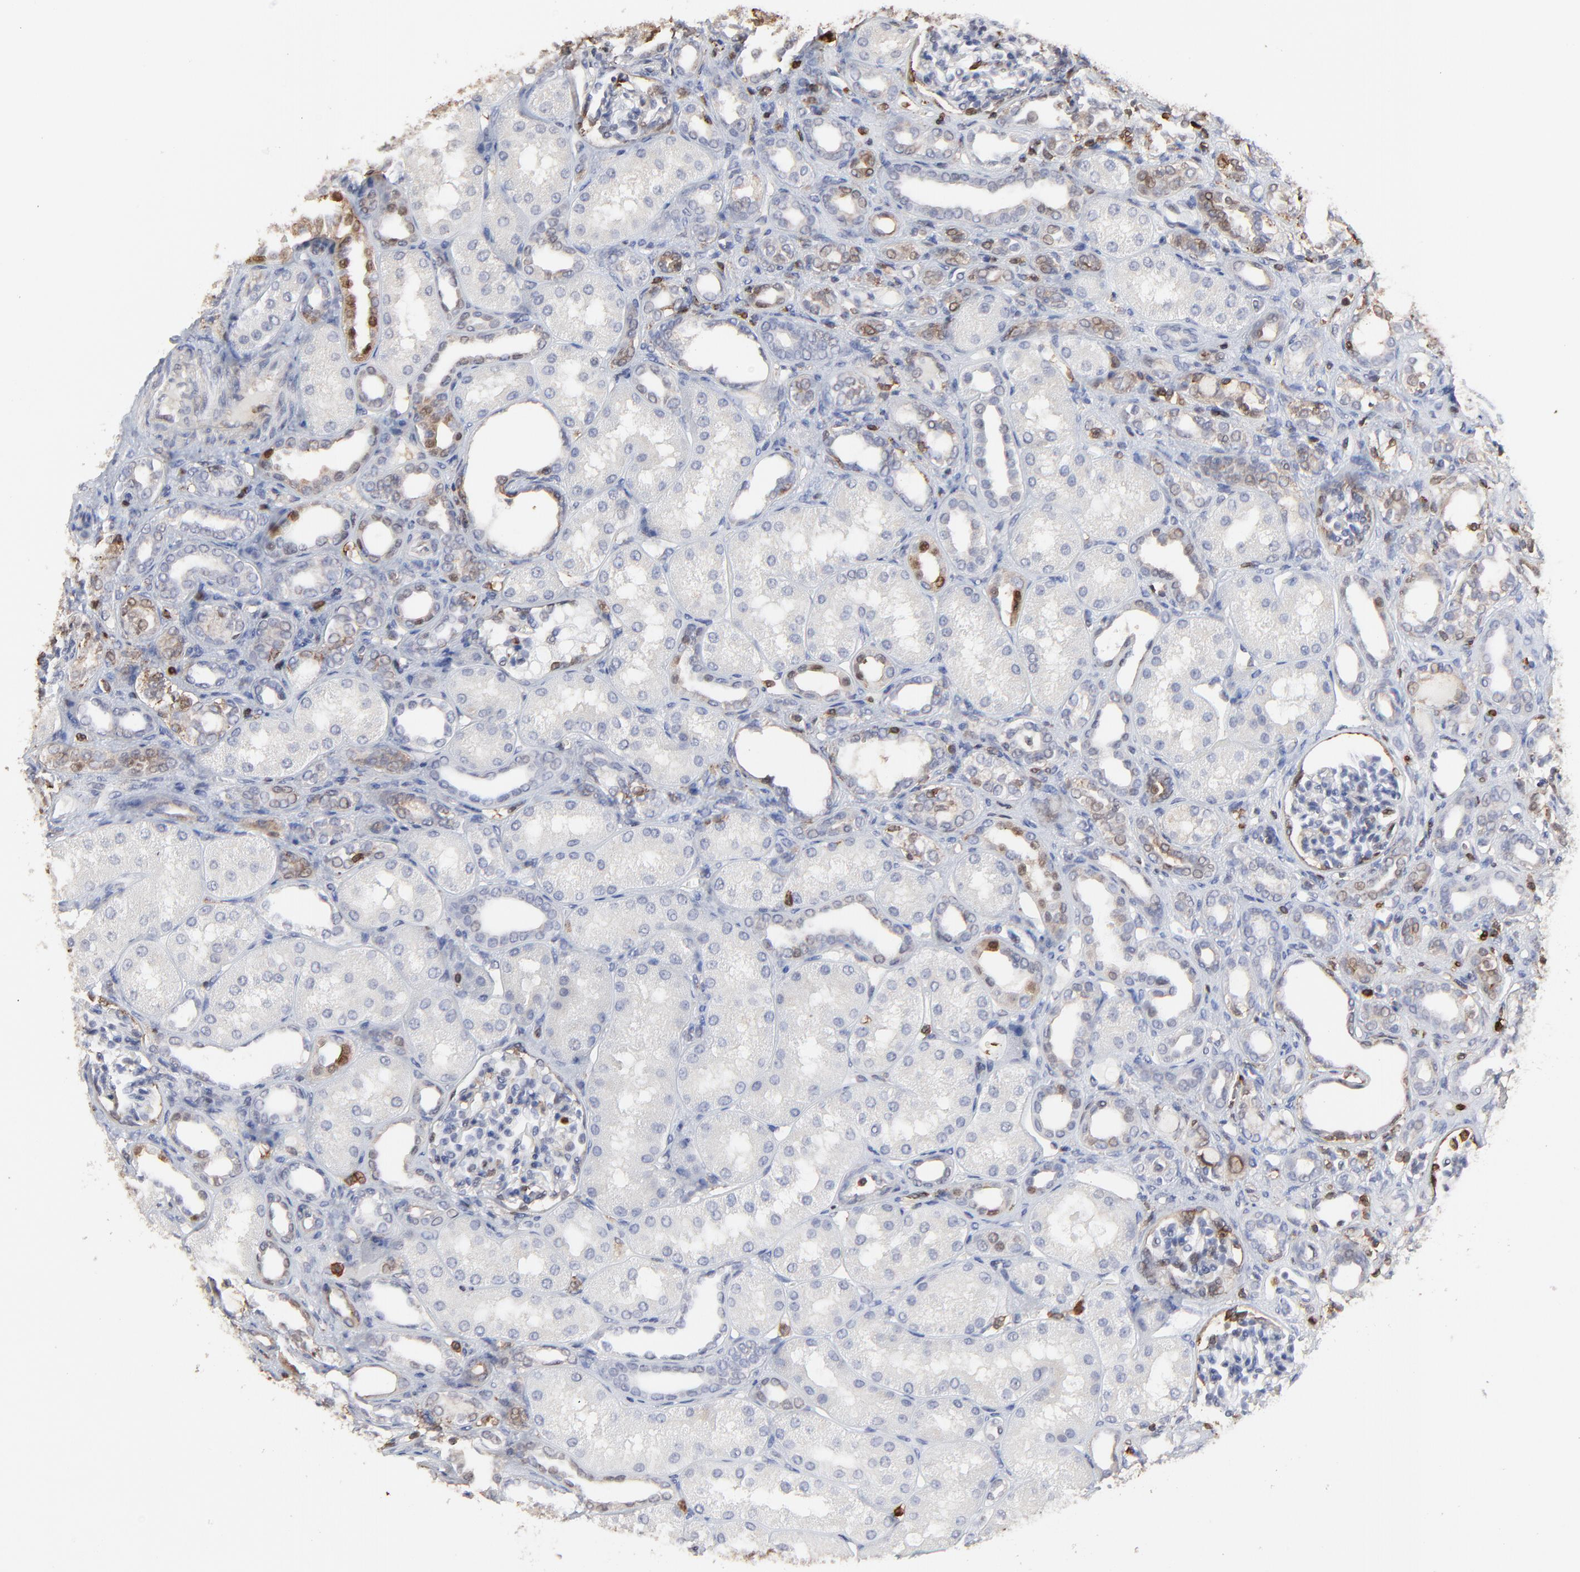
{"staining": {"intensity": "moderate", "quantity": "<25%", "location": "cytoplasmic/membranous"}, "tissue": "kidney", "cell_type": "Cells in glomeruli", "image_type": "normal", "snomed": [{"axis": "morphology", "description": "Normal tissue, NOS"}, {"axis": "topography", "description": "Kidney"}], "caption": "IHC of unremarkable kidney reveals low levels of moderate cytoplasmic/membranous positivity in about <25% of cells in glomeruli.", "gene": "SLC6A14", "patient": {"sex": "male", "age": 7}}